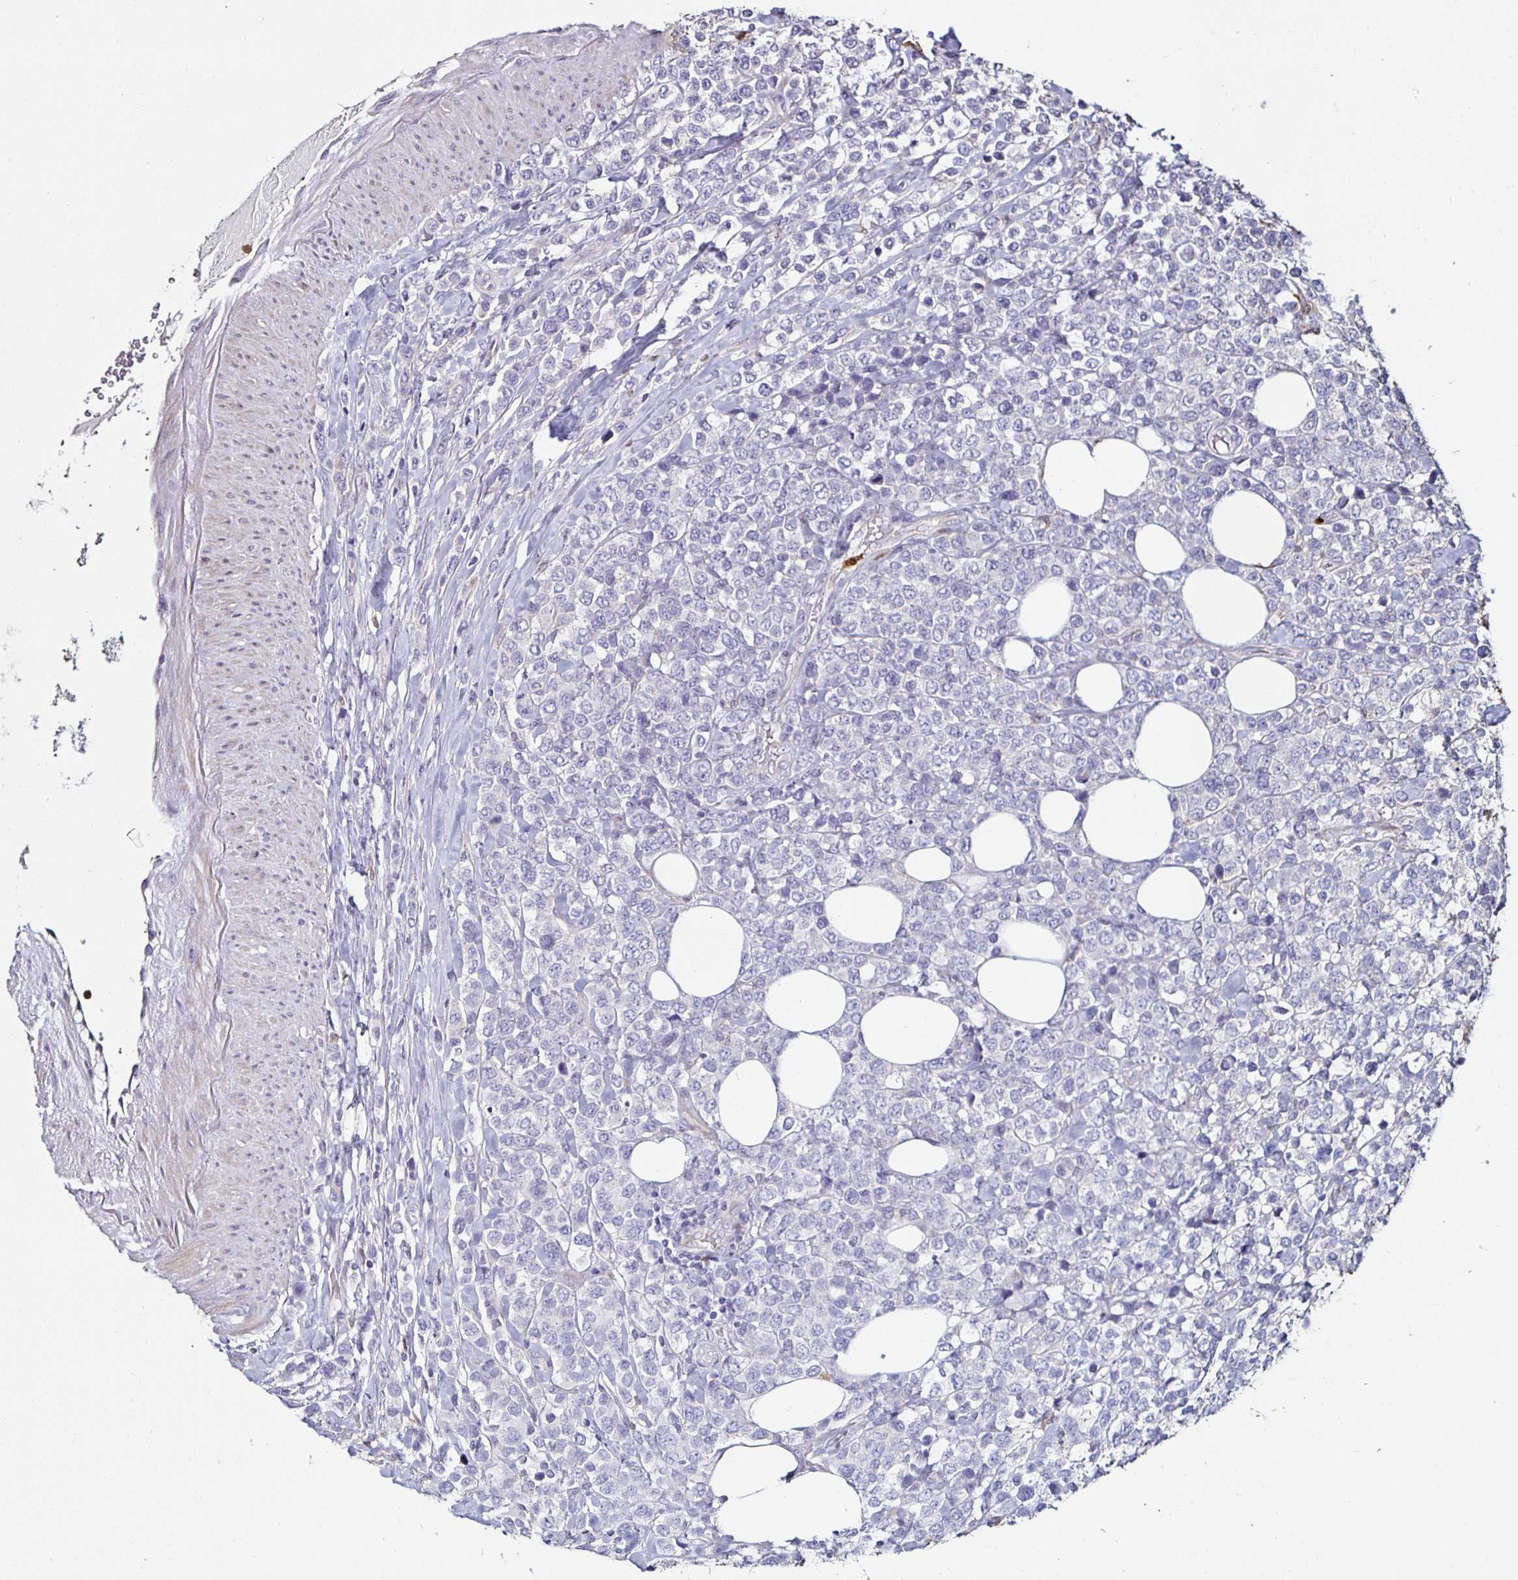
{"staining": {"intensity": "negative", "quantity": "none", "location": "none"}, "tissue": "lymphoma", "cell_type": "Tumor cells", "image_type": "cancer", "snomed": [{"axis": "morphology", "description": "Malignant lymphoma, non-Hodgkin's type, High grade"}, {"axis": "topography", "description": "Soft tissue"}], "caption": "The image displays no significant expression in tumor cells of high-grade malignant lymphoma, non-Hodgkin's type.", "gene": "TLR4", "patient": {"sex": "female", "age": 56}}